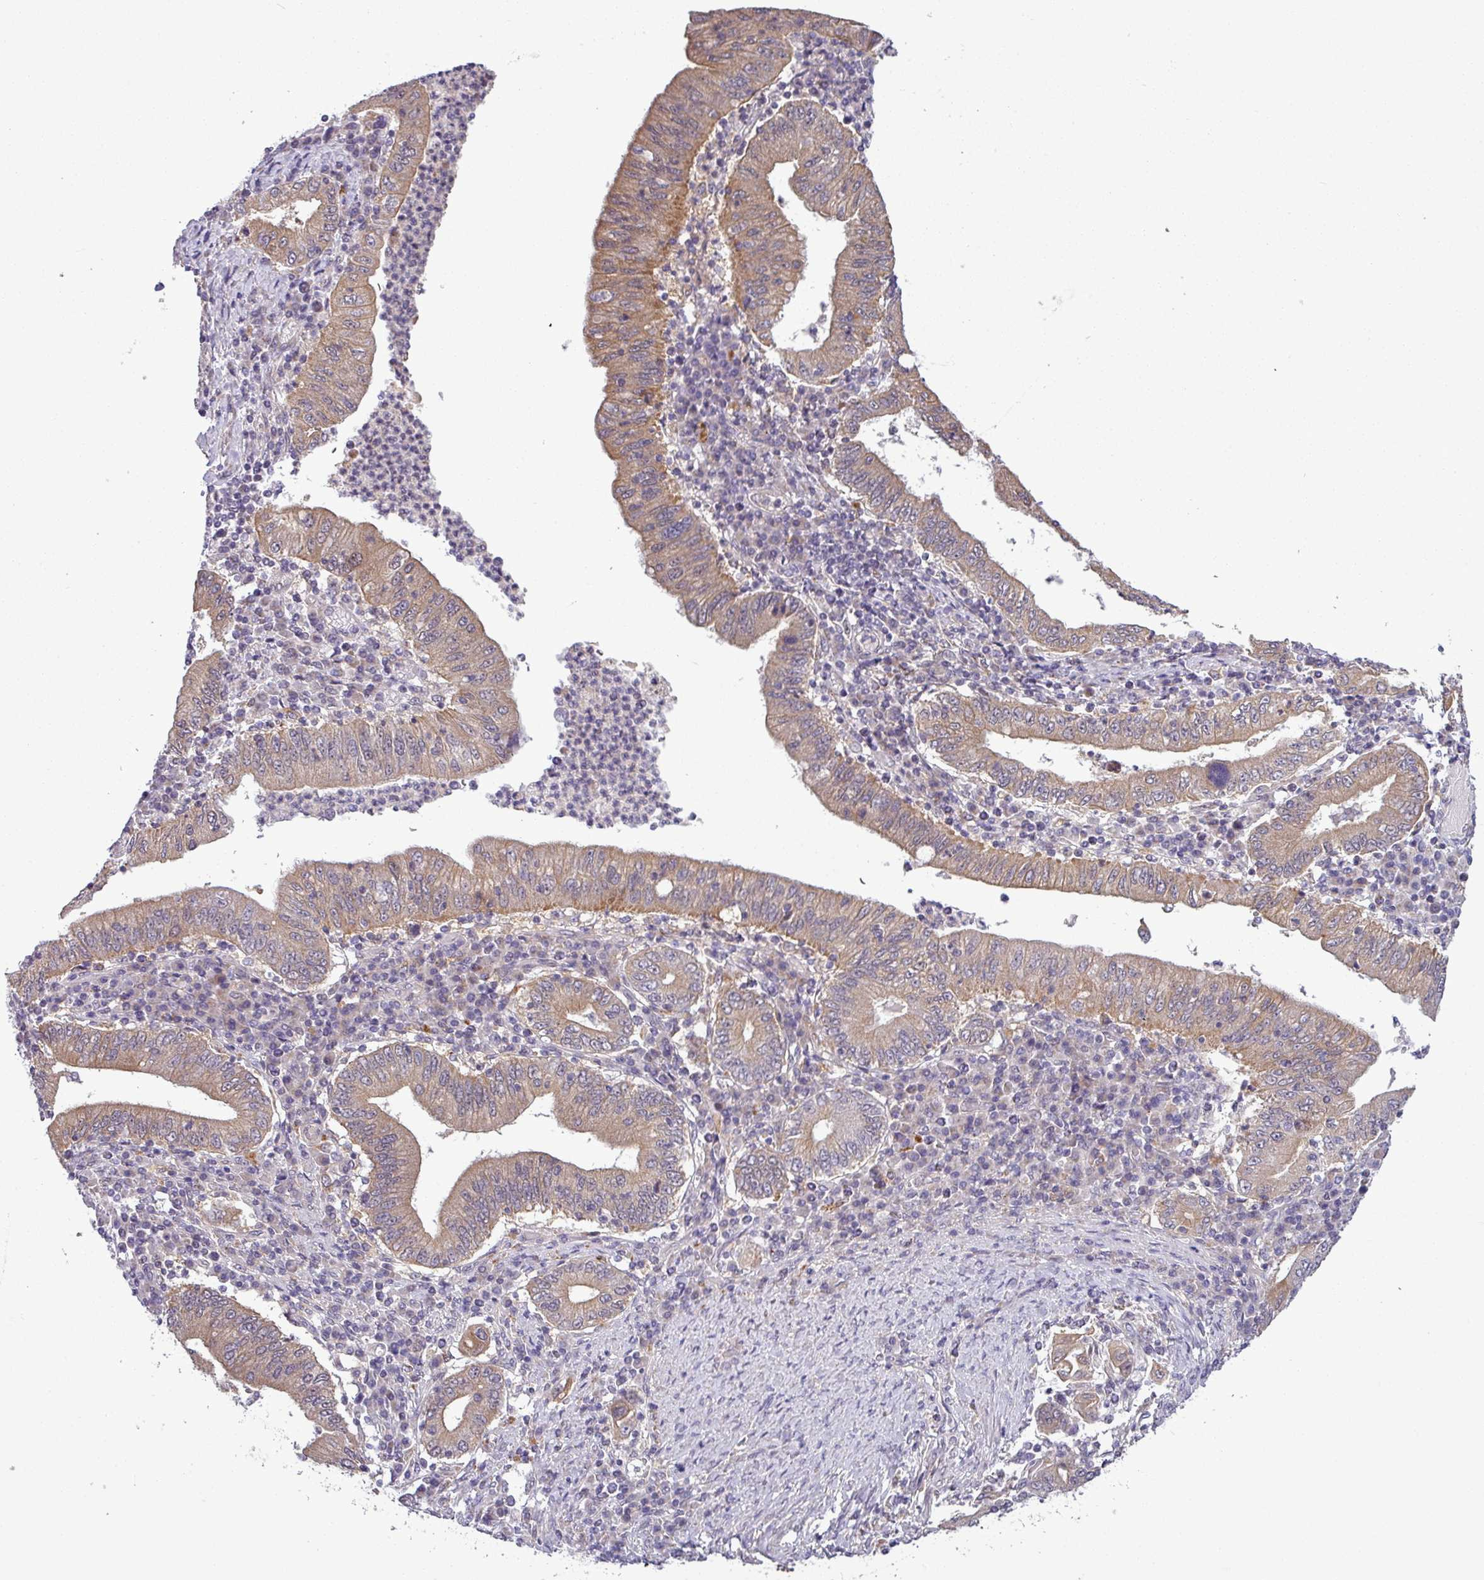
{"staining": {"intensity": "moderate", "quantity": ">75%", "location": "cytoplasmic/membranous,nuclear"}, "tissue": "stomach cancer", "cell_type": "Tumor cells", "image_type": "cancer", "snomed": [{"axis": "morphology", "description": "Normal tissue, NOS"}, {"axis": "morphology", "description": "Adenocarcinoma, NOS"}, {"axis": "topography", "description": "Esophagus"}, {"axis": "topography", "description": "Stomach, upper"}, {"axis": "topography", "description": "Peripheral nerve tissue"}], "caption": "Protein expression analysis of human stomach adenocarcinoma reveals moderate cytoplasmic/membranous and nuclear expression in approximately >75% of tumor cells.", "gene": "ZNF217", "patient": {"sex": "male", "age": 62}}